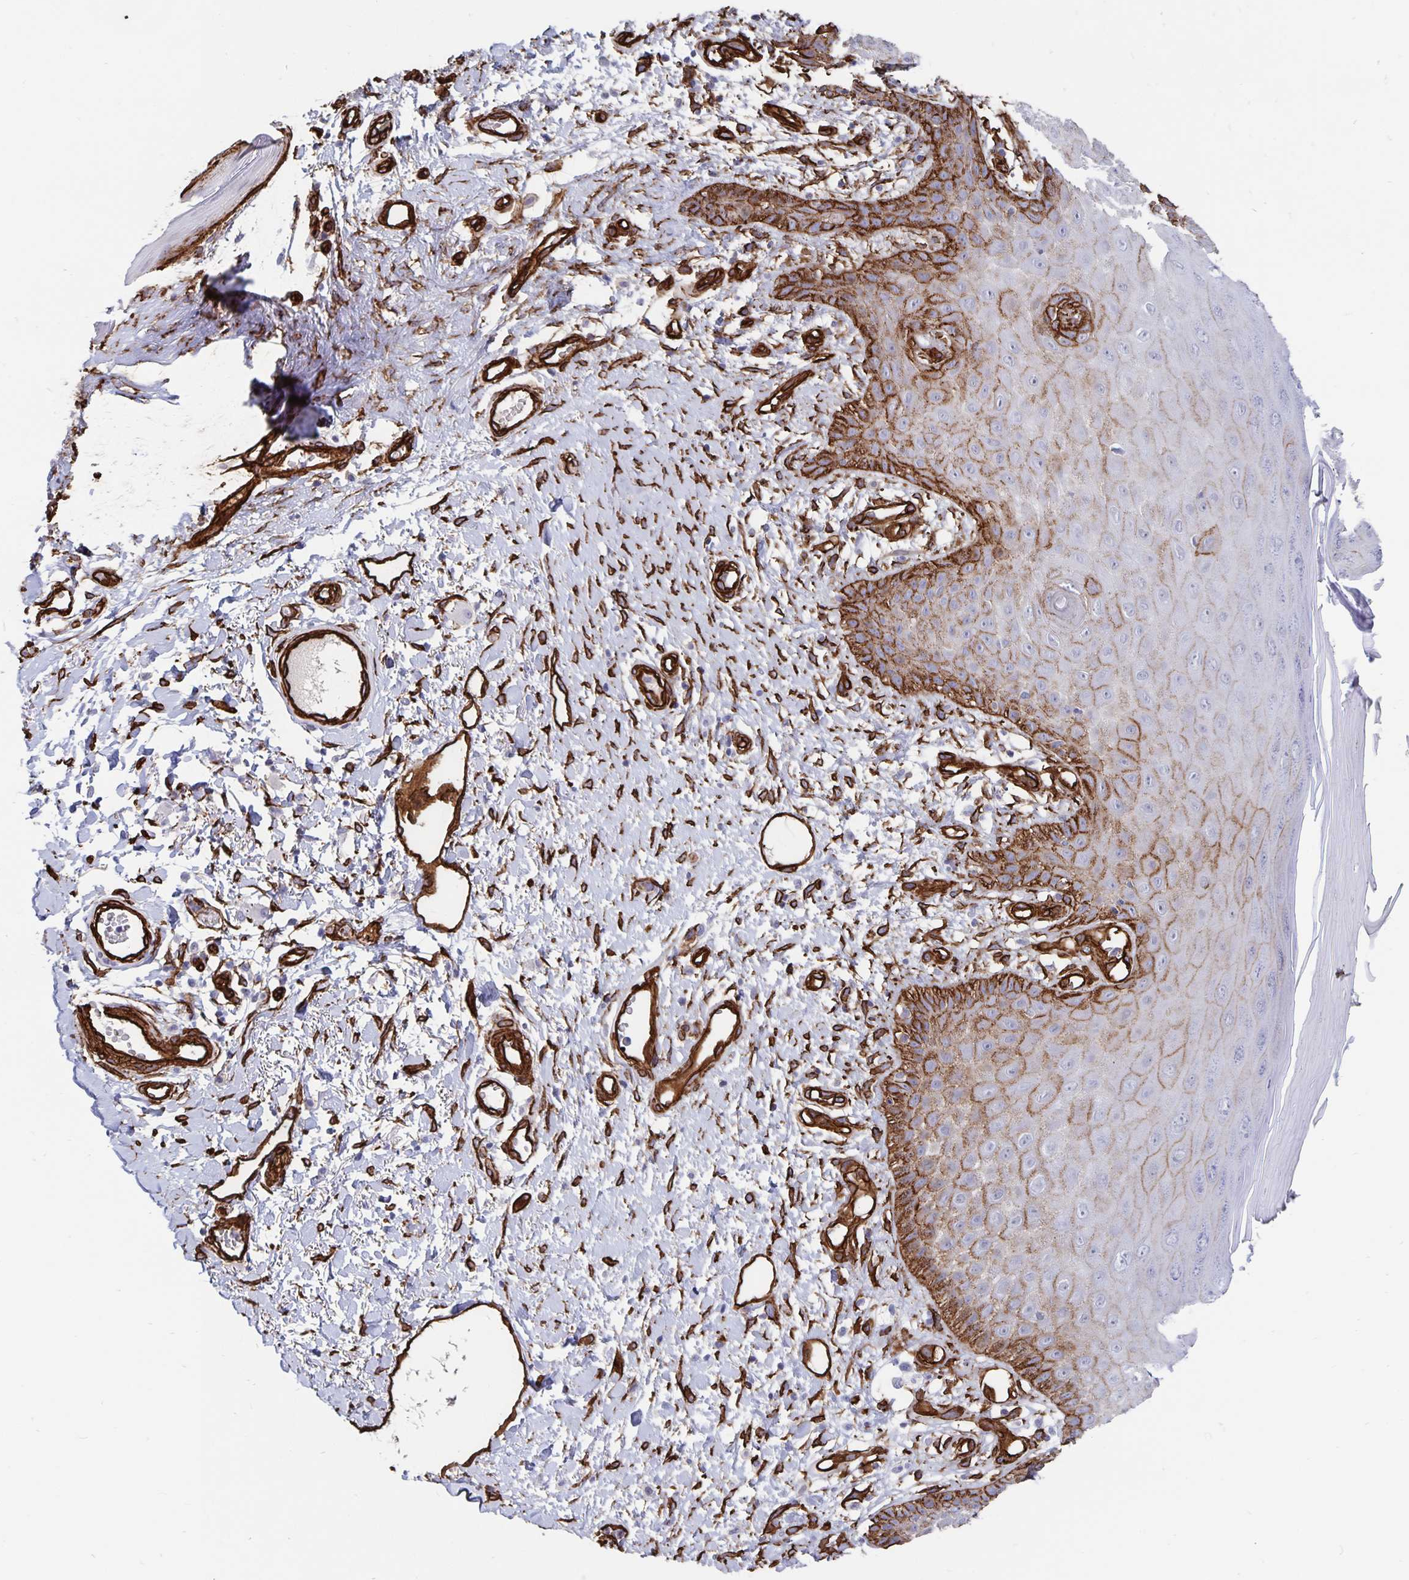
{"staining": {"intensity": "strong", "quantity": "25%-75%", "location": "cytoplasmic/membranous"}, "tissue": "skin", "cell_type": "Epidermal cells", "image_type": "normal", "snomed": [{"axis": "morphology", "description": "Normal tissue, NOS"}, {"axis": "topography", "description": "Anal"}, {"axis": "topography", "description": "Peripheral nerve tissue"}], "caption": "This micrograph displays benign skin stained with IHC to label a protein in brown. The cytoplasmic/membranous of epidermal cells show strong positivity for the protein. Nuclei are counter-stained blue.", "gene": "DCHS2", "patient": {"sex": "male", "age": 78}}